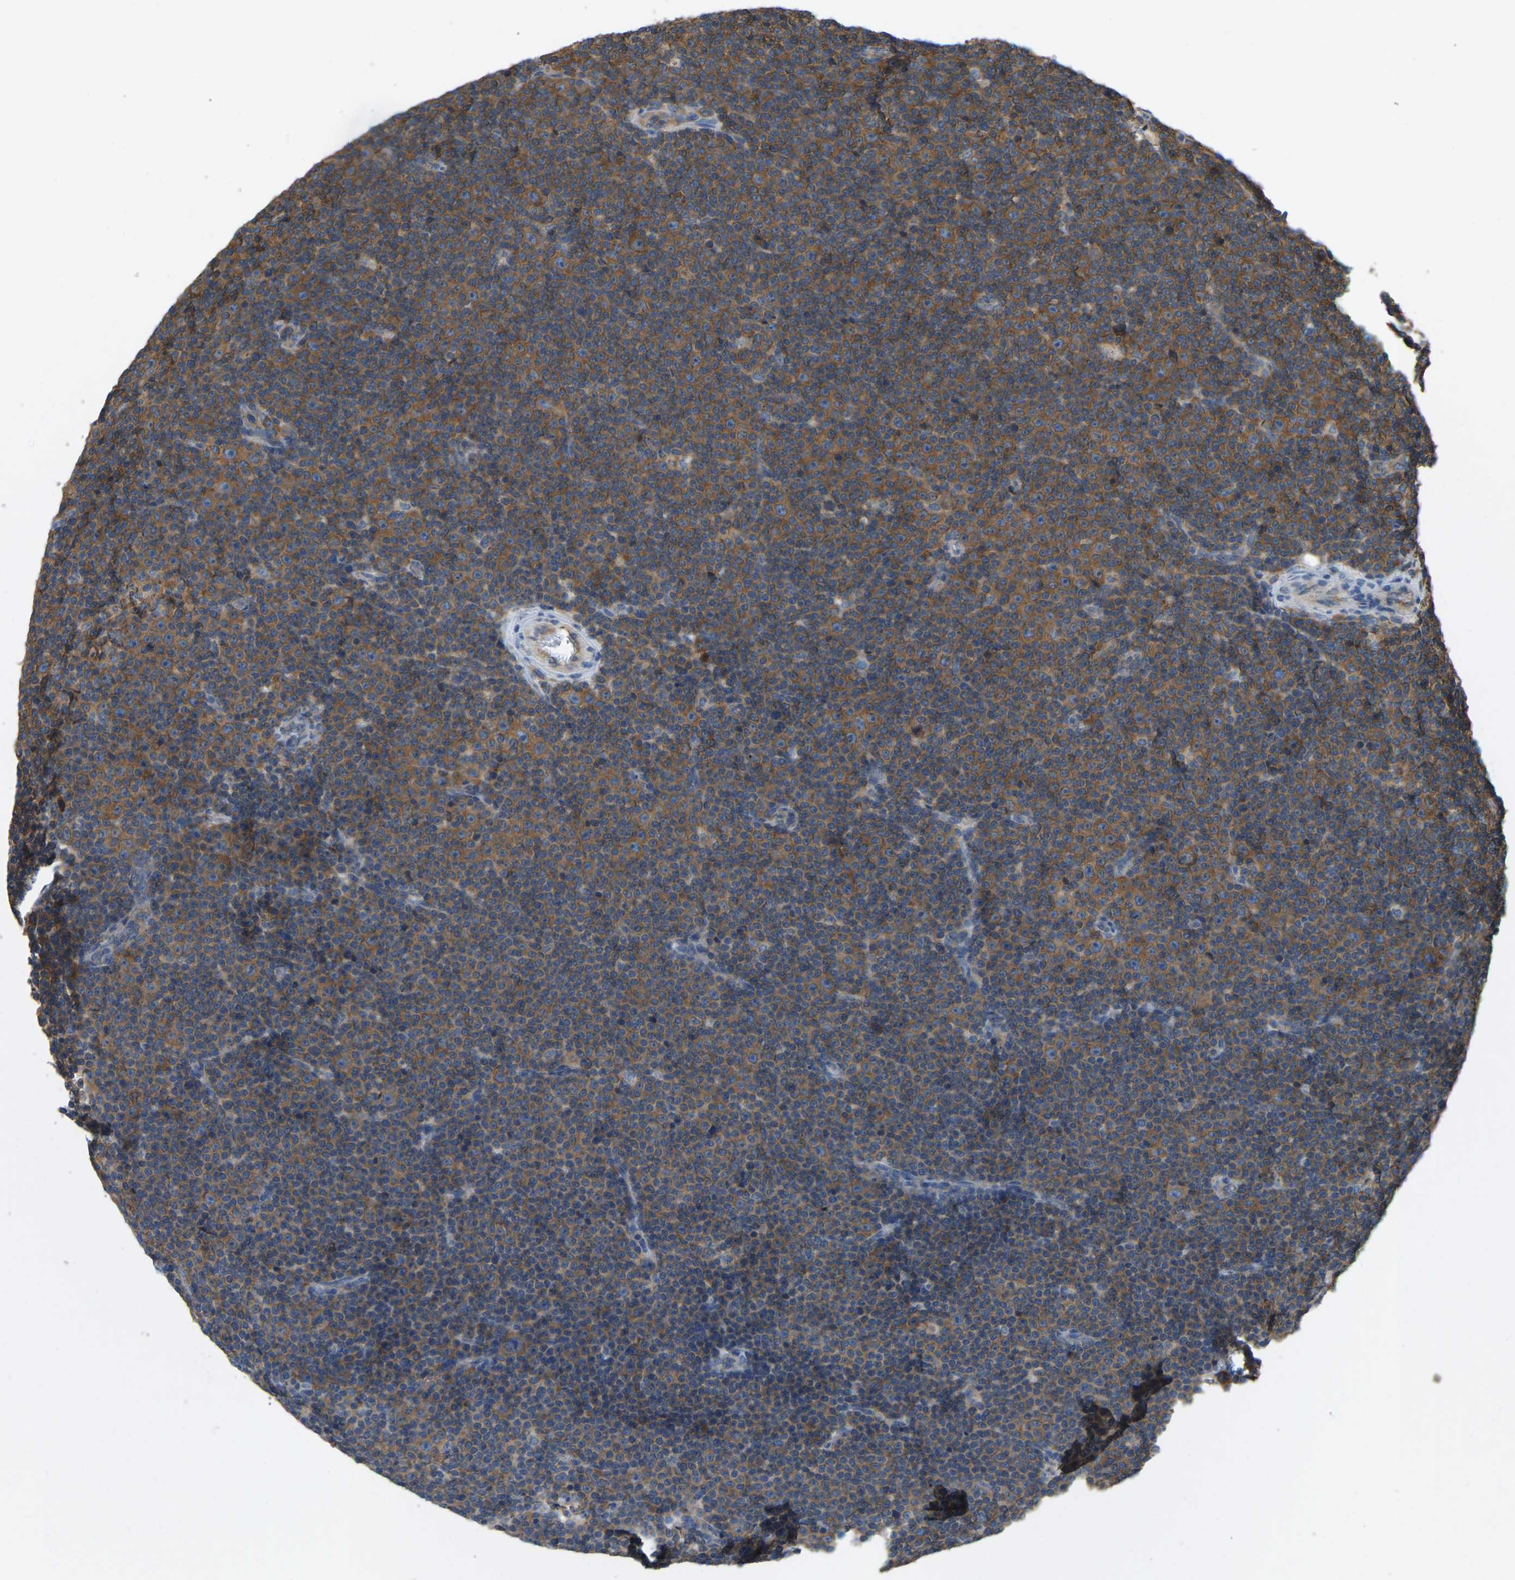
{"staining": {"intensity": "moderate", "quantity": ">75%", "location": "cytoplasmic/membranous"}, "tissue": "lymphoma", "cell_type": "Tumor cells", "image_type": "cancer", "snomed": [{"axis": "morphology", "description": "Malignant lymphoma, non-Hodgkin's type, Low grade"}, {"axis": "topography", "description": "Lymph node"}], "caption": "Human malignant lymphoma, non-Hodgkin's type (low-grade) stained with a protein marker exhibits moderate staining in tumor cells.", "gene": "RPS6KB2", "patient": {"sex": "female", "age": 67}}